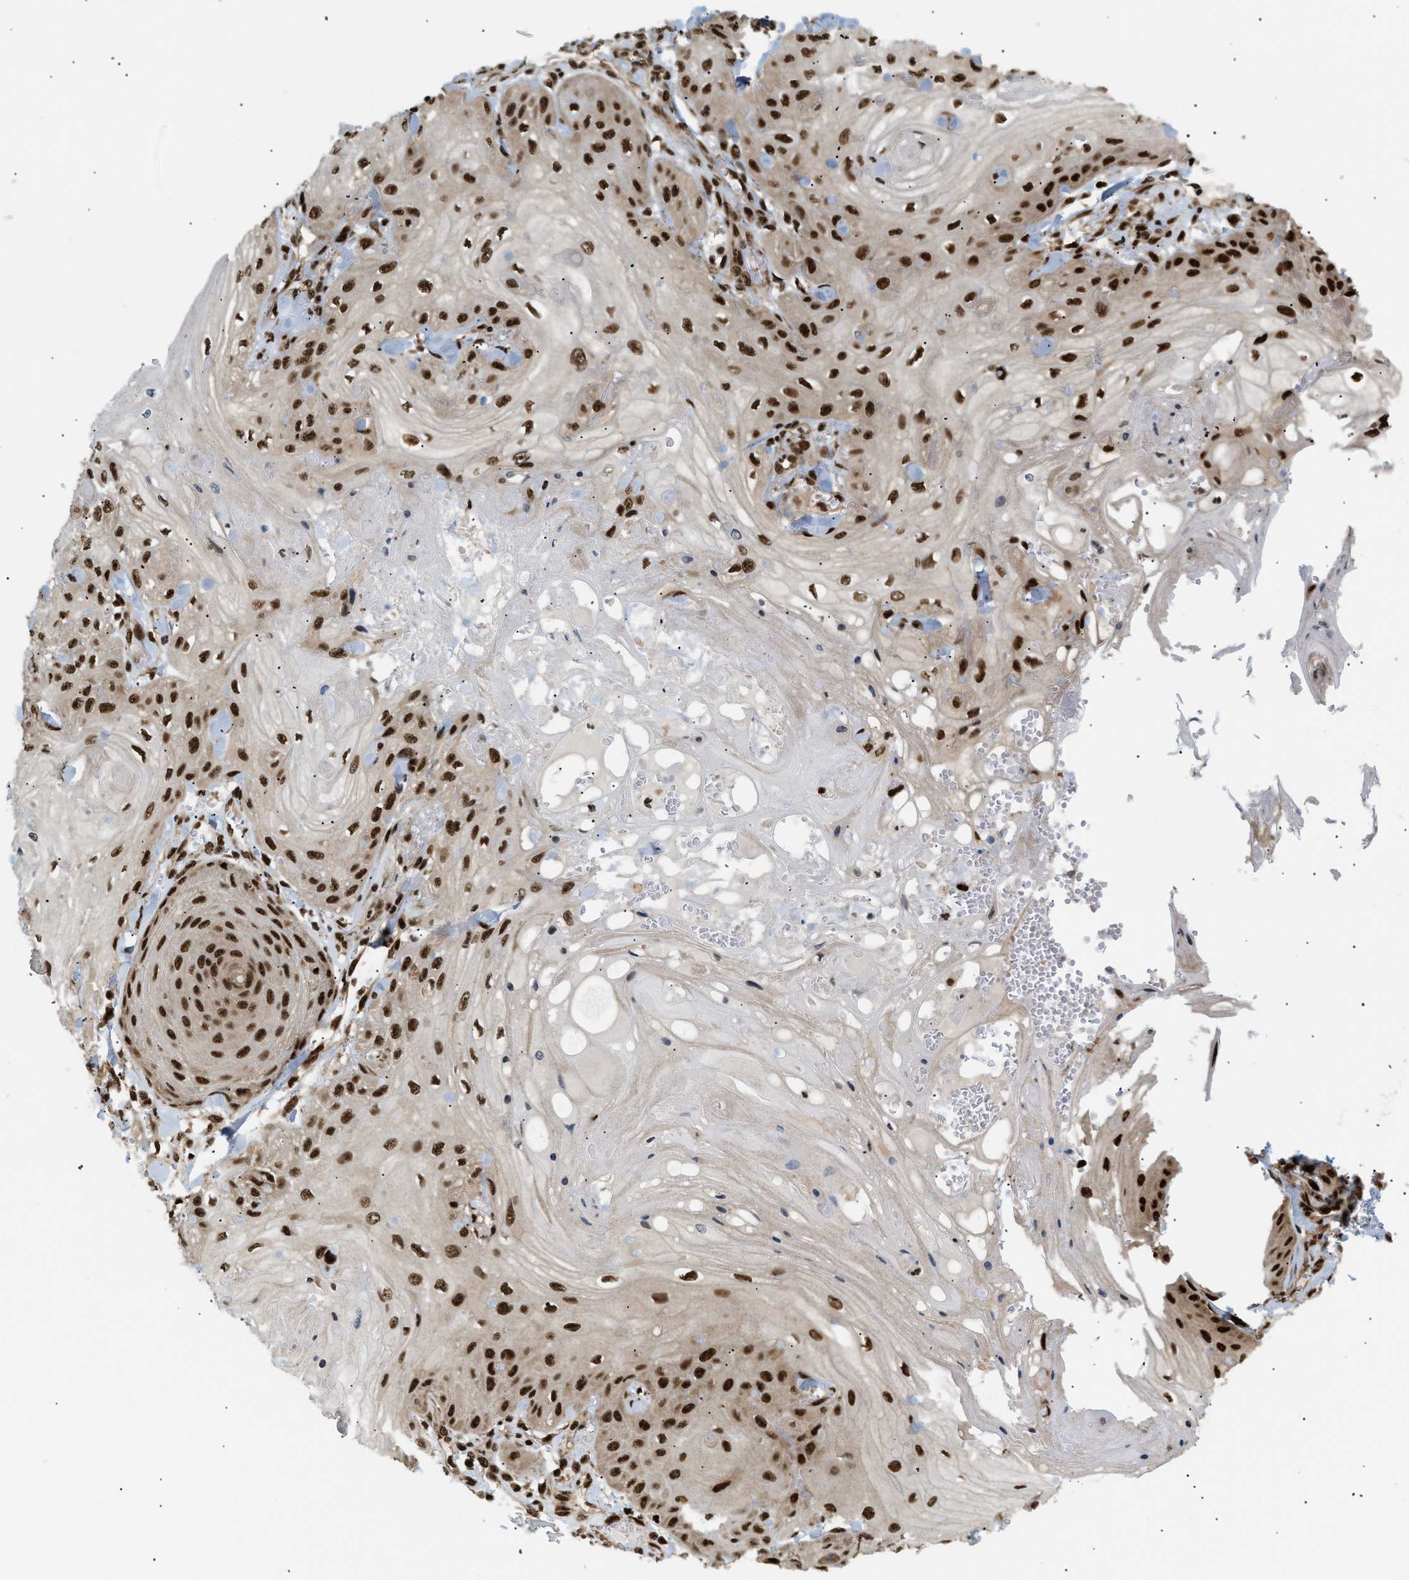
{"staining": {"intensity": "strong", "quantity": ">75%", "location": "nuclear"}, "tissue": "skin cancer", "cell_type": "Tumor cells", "image_type": "cancer", "snomed": [{"axis": "morphology", "description": "Squamous cell carcinoma, NOS"}, {"axis": "topography", "description": "Skin"}], "caption": "Immunohistochemistry photomicrograph of skin squamous cell carcinoma stained for a protein (brown), which demonstrates high levels of strong nuclear positivity in about >75% of tumor cells.", "gene": "RBM5", "patient": {"sex": "male", "age": 74}}